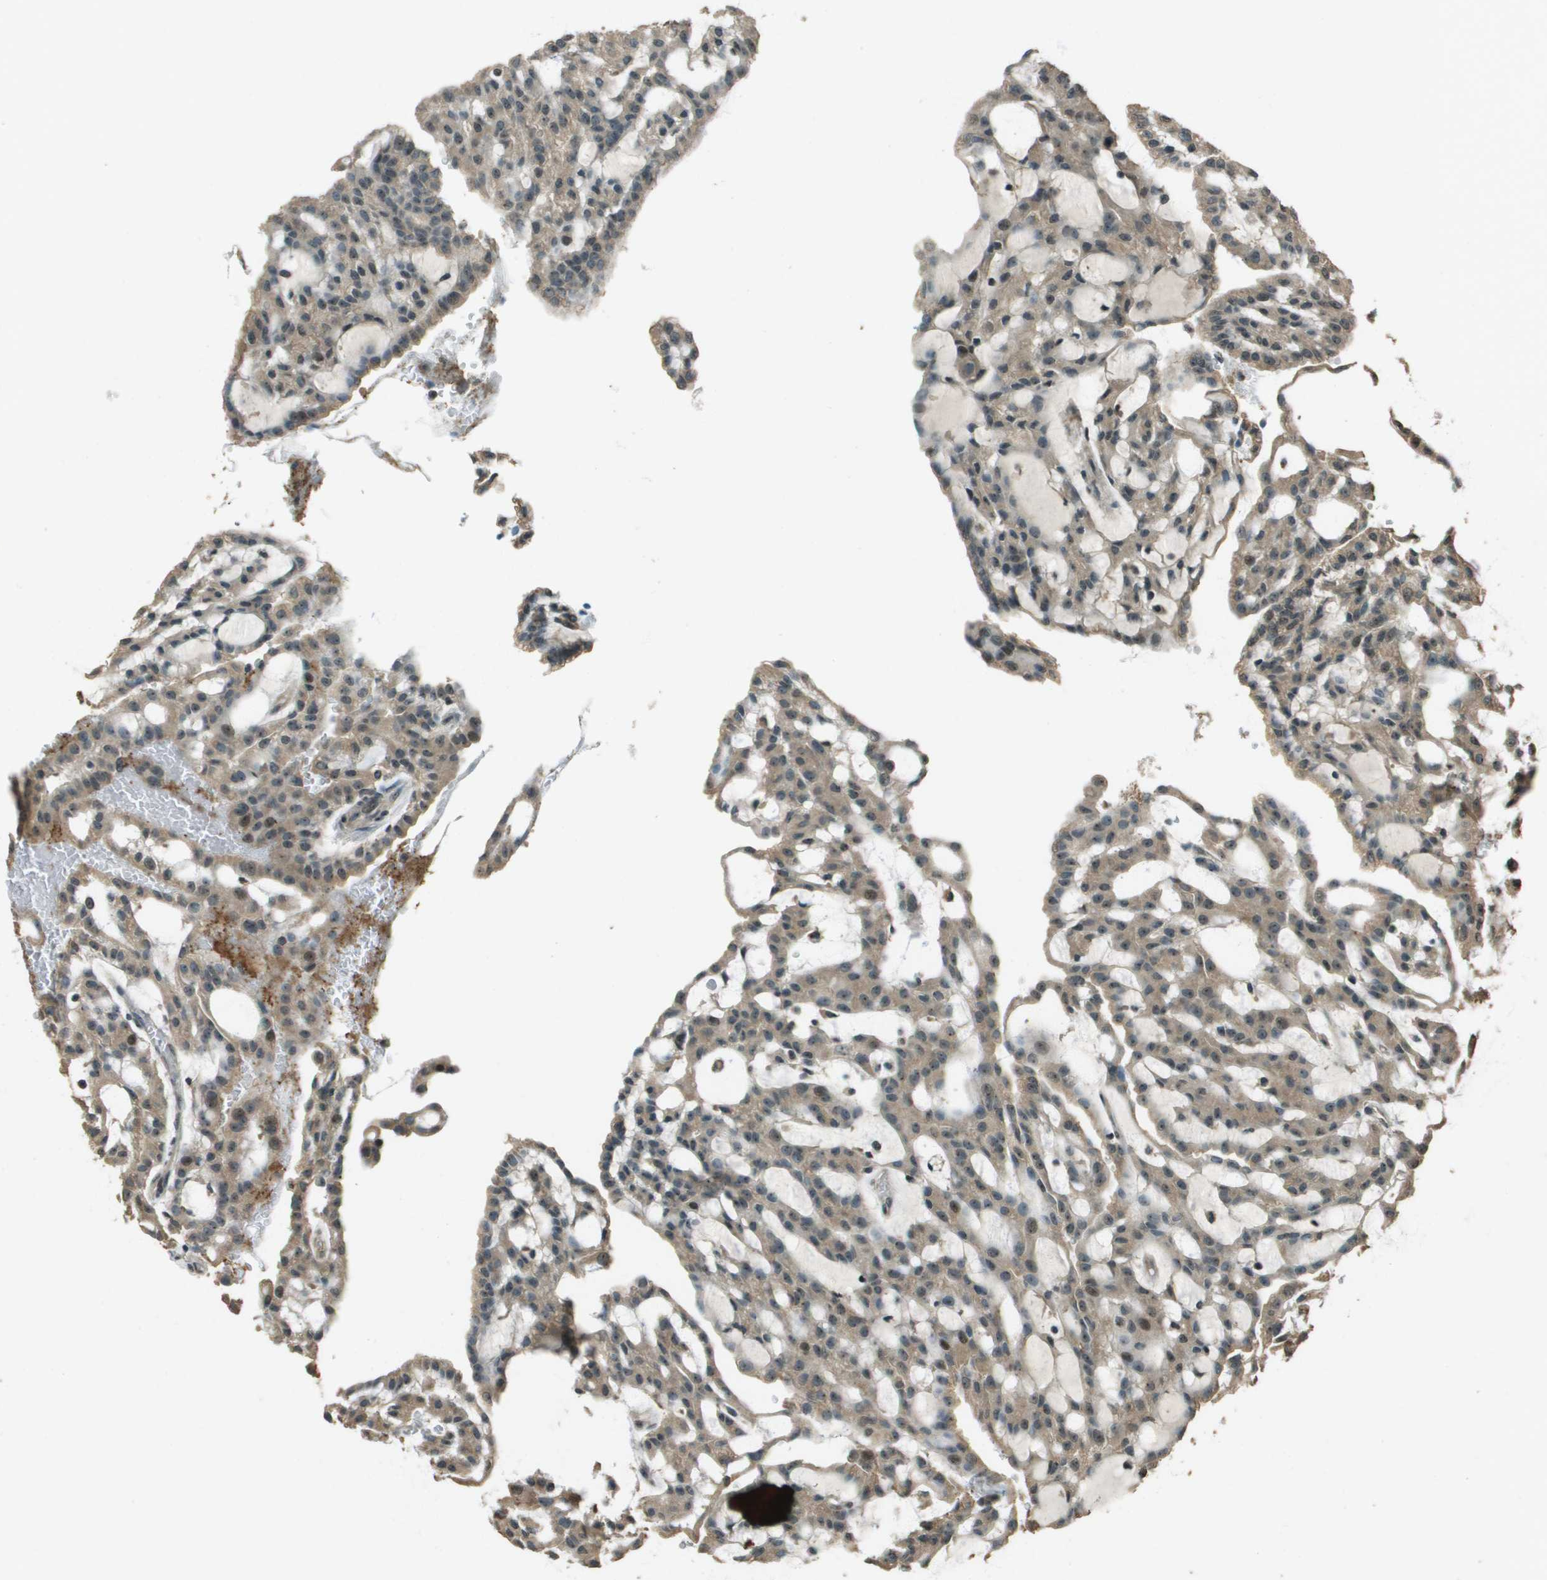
{"staining": {"intensity": "moderate", "quantity": ">75%", "location": "cytoplasmic/membranous"}, "tissue": "renal cancer", "cell_type": "Tumor cells", "image_type": "cancer", "snomed": [{"axis": "morphology", "description": "Adenocarcinoma, NOS"}, {"axis": "topography", "description": "Kidney"}], "caption": "Immunohistochemical staining of renal cancer (adenocarcinoma) demonstrates medium levels of moderate cytoplasmic/membranous protein positivity in about >75% of tumor cells.", "gene": "SDC3", "patient": {"sex": "male", "age": 63}}